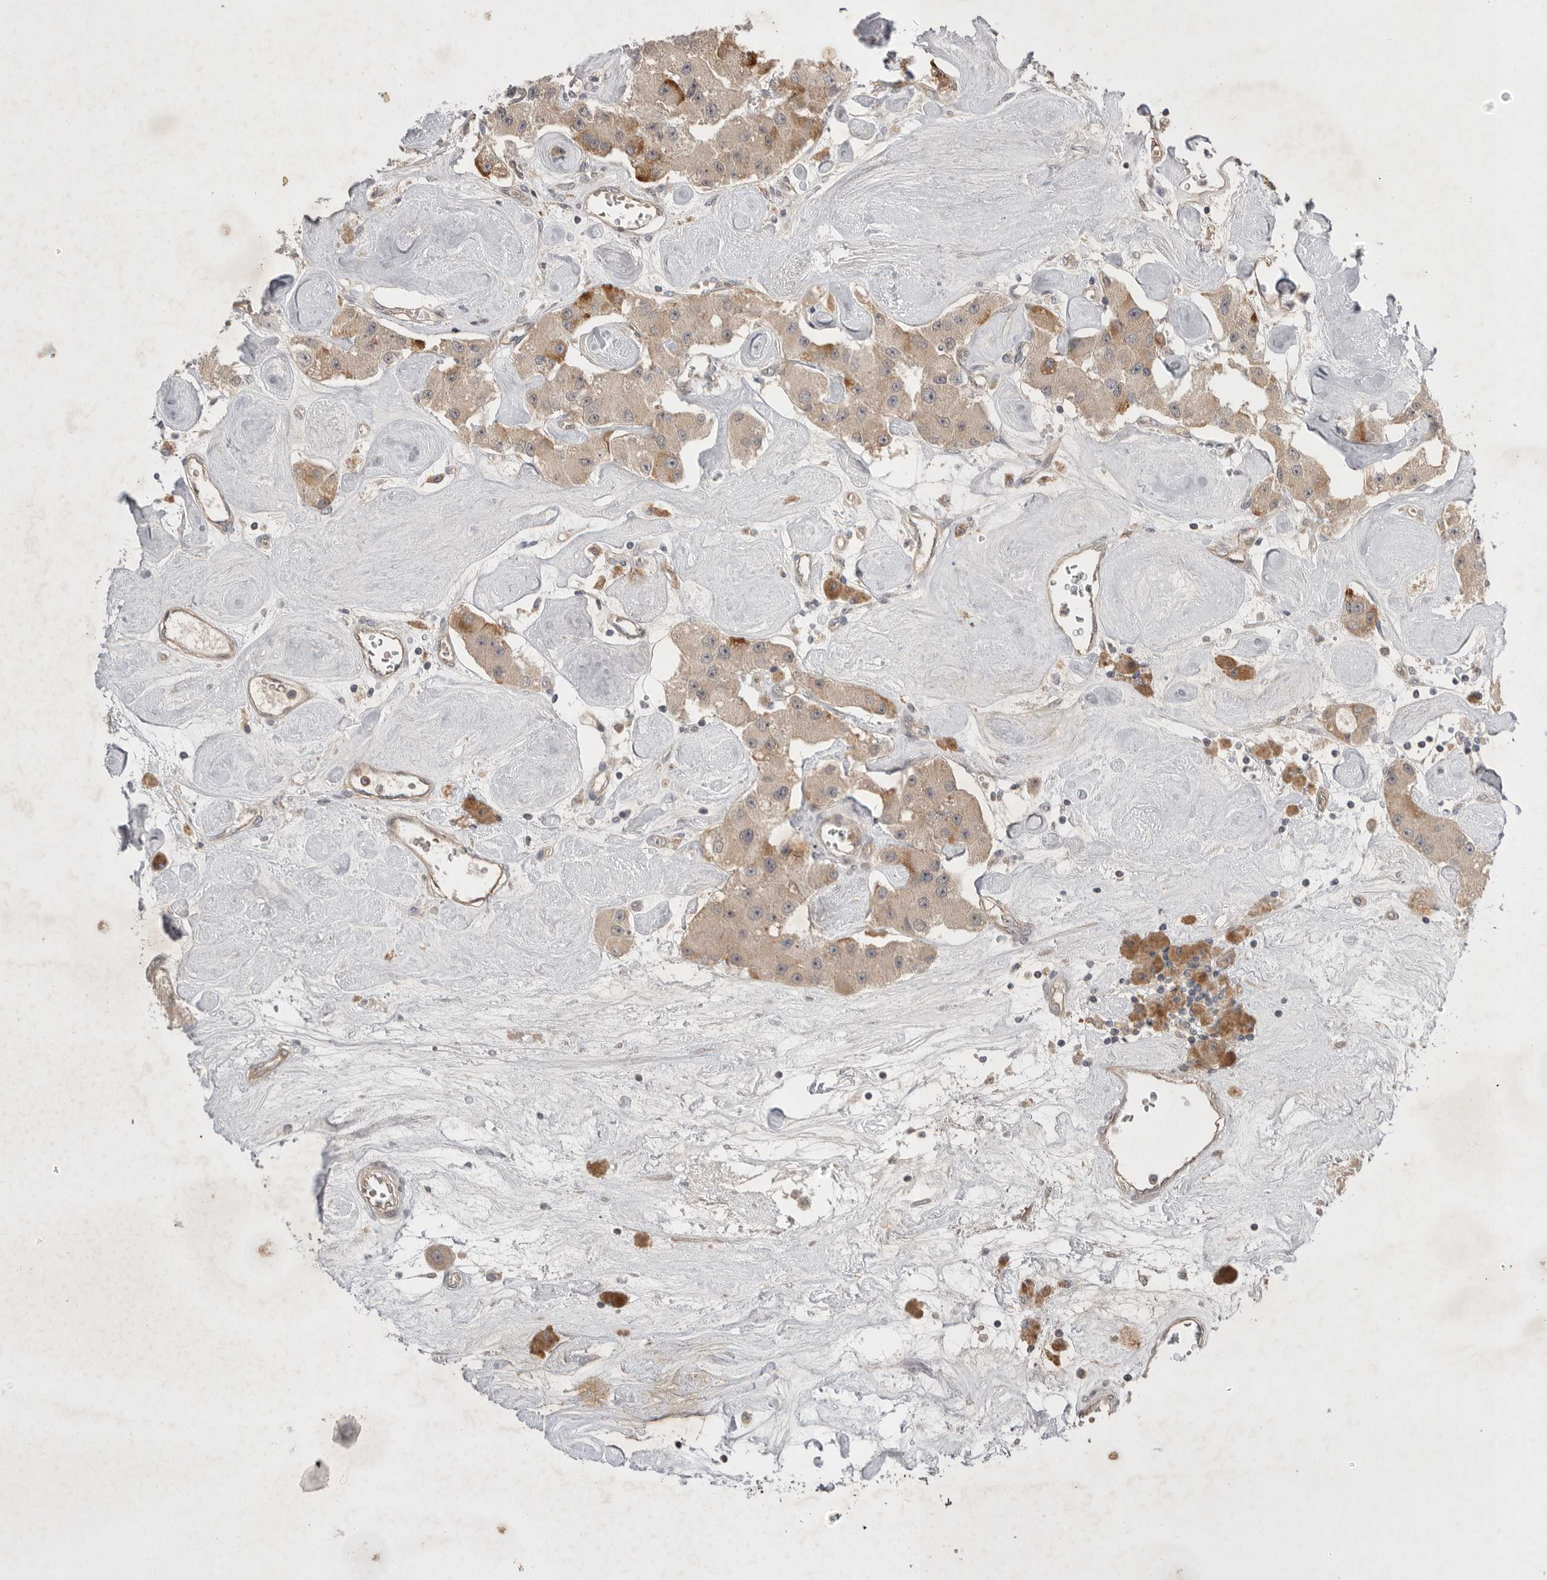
{"staining": {"intensity": "weak", "quantity": ">75%", "location": "cytoplasmic/membranous"}, "tissue": "carcinoid", "cell_type": "Tumor cells", "image_type": "cancer", "snomed": [{"axis": "morphology", "description": "Carcinoid, malignant, NOS"}, {"axis": "topography", "description": "Pancreas"}], "caption": "Immunohistochemical staining of malignant carcinoid reveals weak cytoplasmic/membranous protein positivity in approximately >75% of tumor cells.", "gene": "NRCAM", "patient": {"sex": "male", "age": 41}}